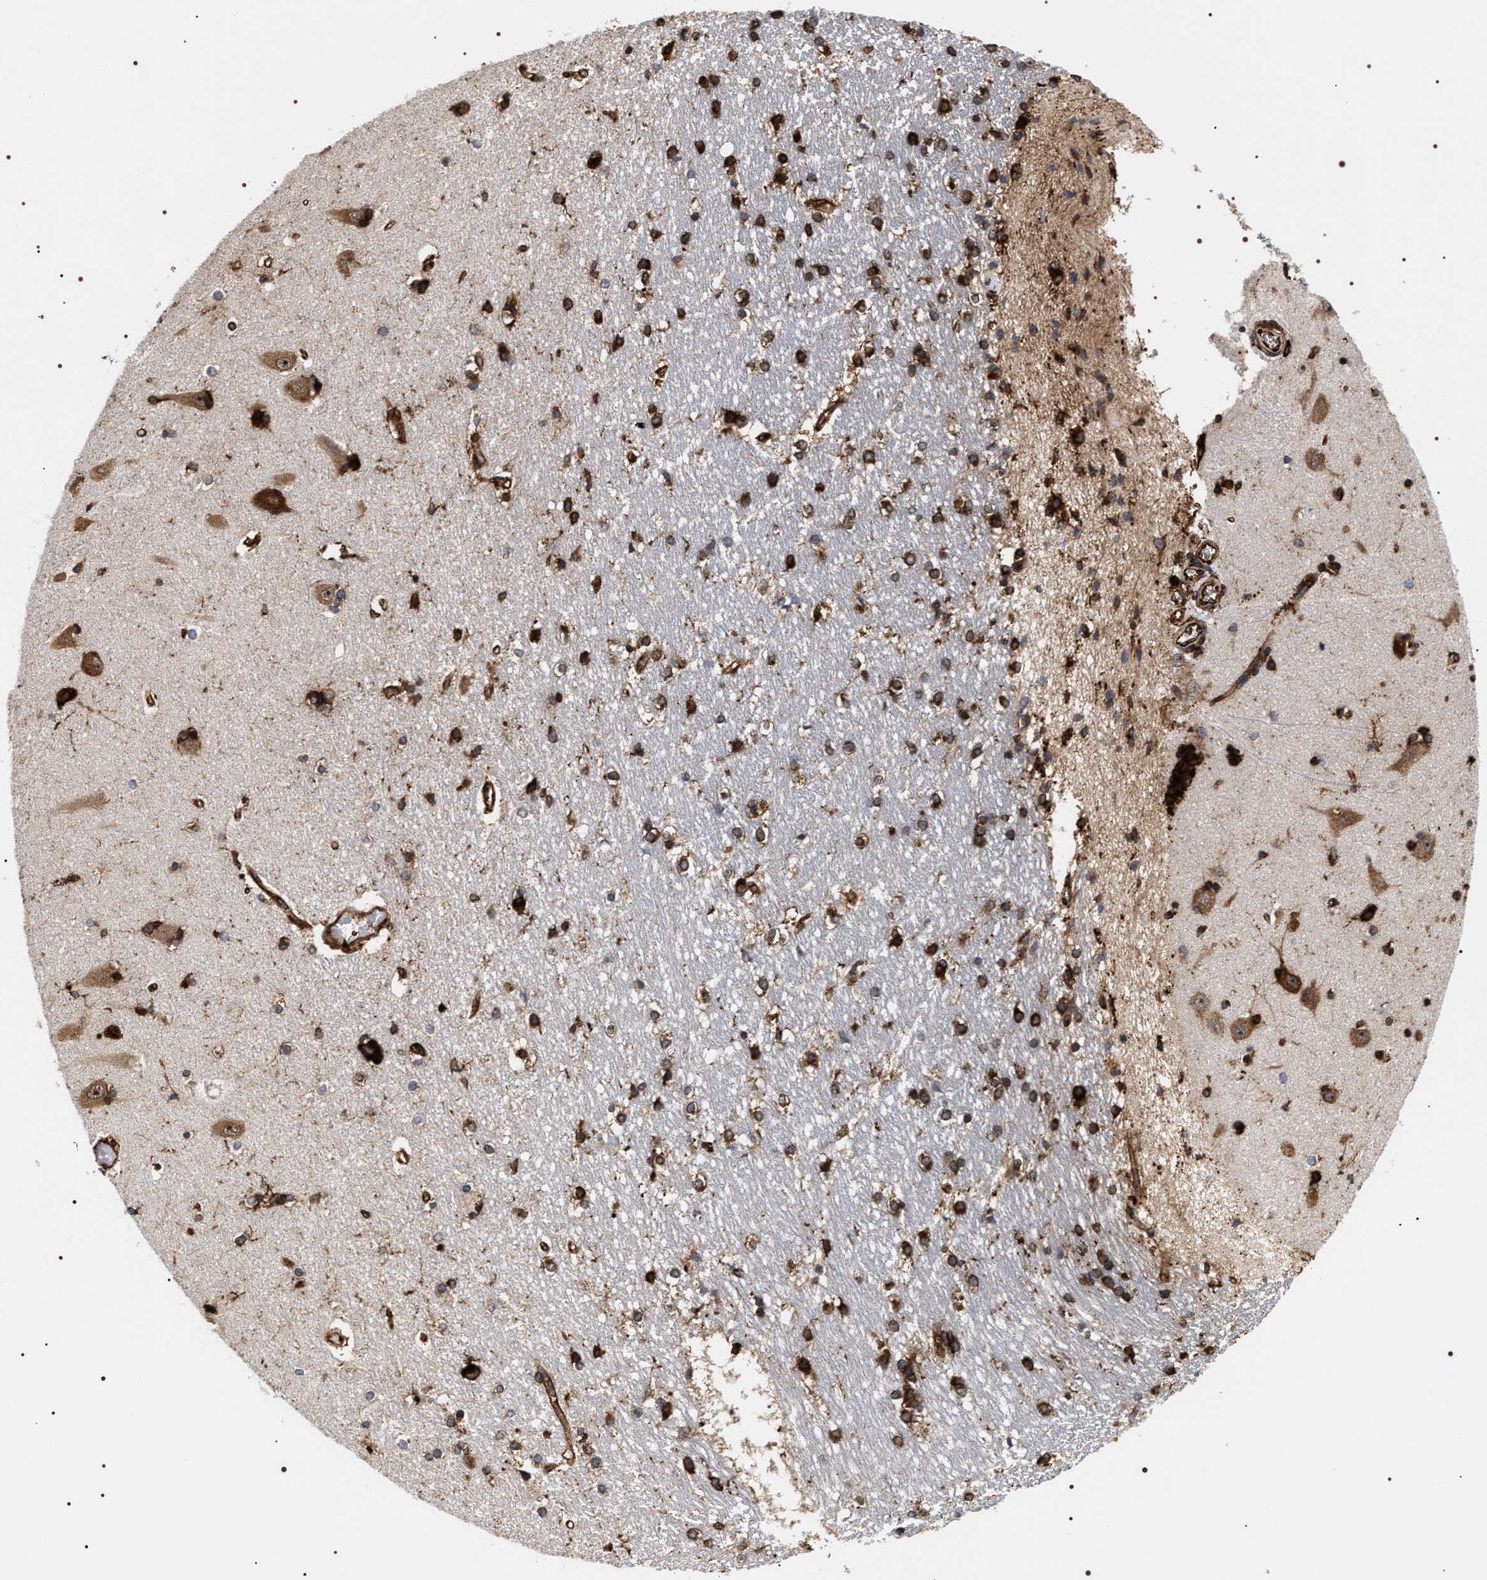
{"staining": {"intensity": "strong", "quantity": ">75%", "location": "cytoplasmic/membranous"}, "tissue": "hippocampus", "cell_type": "Glial cells", "image_type": "normal", "snomed": [{"axis": "morphology", "description": "Normal tissue, NOS"}, {"axis": "topography", "description": "Hippocampus"}], "caption": "The micrograph displays immunohistochemical staining of normal hippocampus. There is strong cytoplasmic/membranous positivity is seen in approximately >75% of glial cells.", "gene": "SERBP1", "patient": {"sex": "male", "age": 45}}